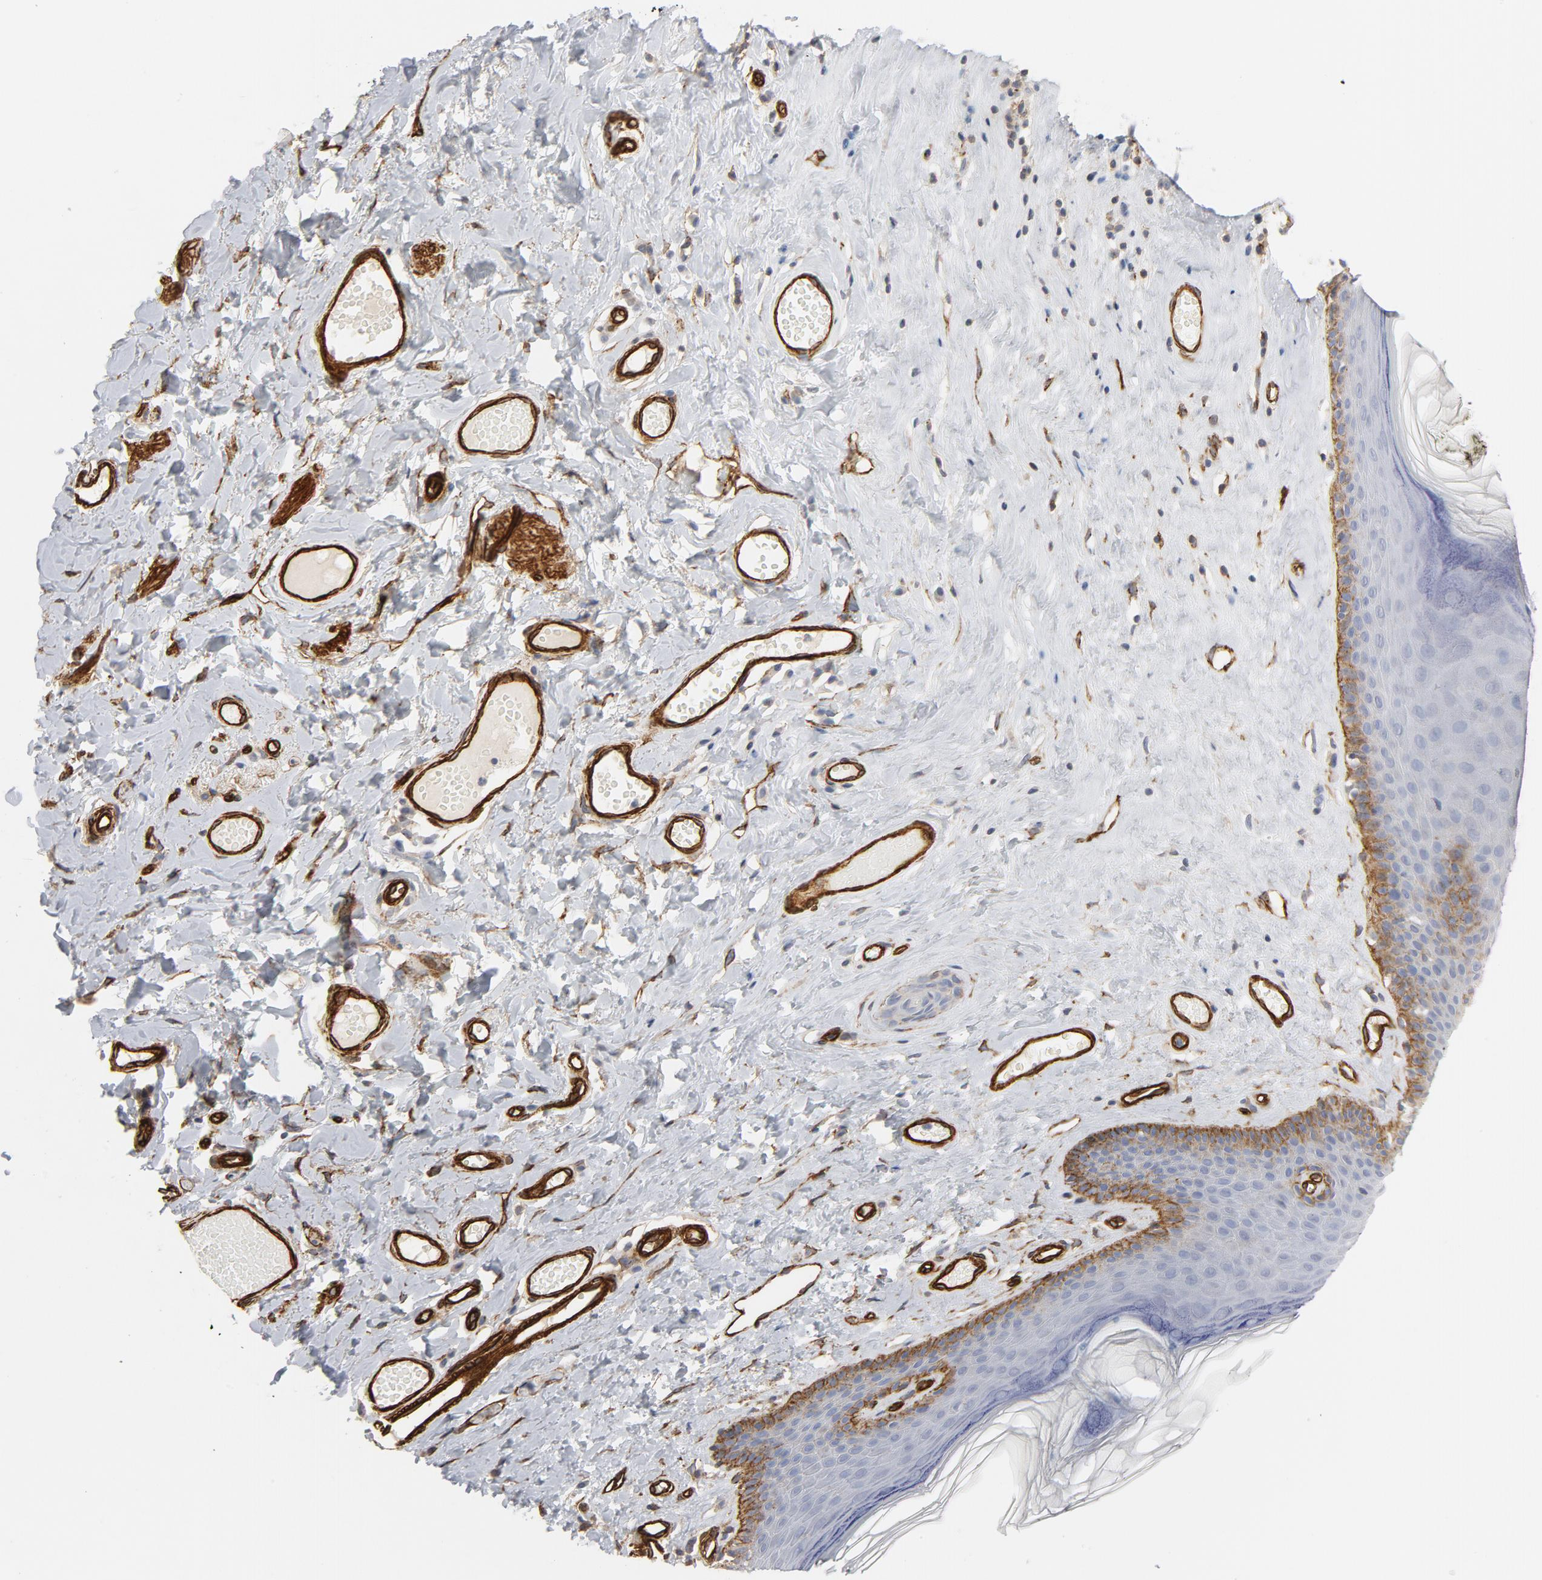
{"staining": {"intensity": "moderate", "quantity": "<25%", "location": "cytoplasmic/membranous"}, "tissue": "skin", "cell_type": "Epidermal cells", "image_type": "normal", "snomed": [{"axis": "morphology", "description": "Normal tissue, NOS"}, {"axis": "morphology", "description": "Inflammation, NOS"}, {"axis": "topography", "description": "Vulva"}], "caption": "A photomicrograph of human skin stained for a protein demonstrates moderate cytoplasmic/membranous brown staining in epidermal cells. The protein of interest is stained brown, and the nuclei are stained in blue (DAB (3,3'-diaminobenzidine) IHC with brightfield microscopy, high magnification).", "gene": "GNG2", "patient": {"sex": "female", "age": 84}}